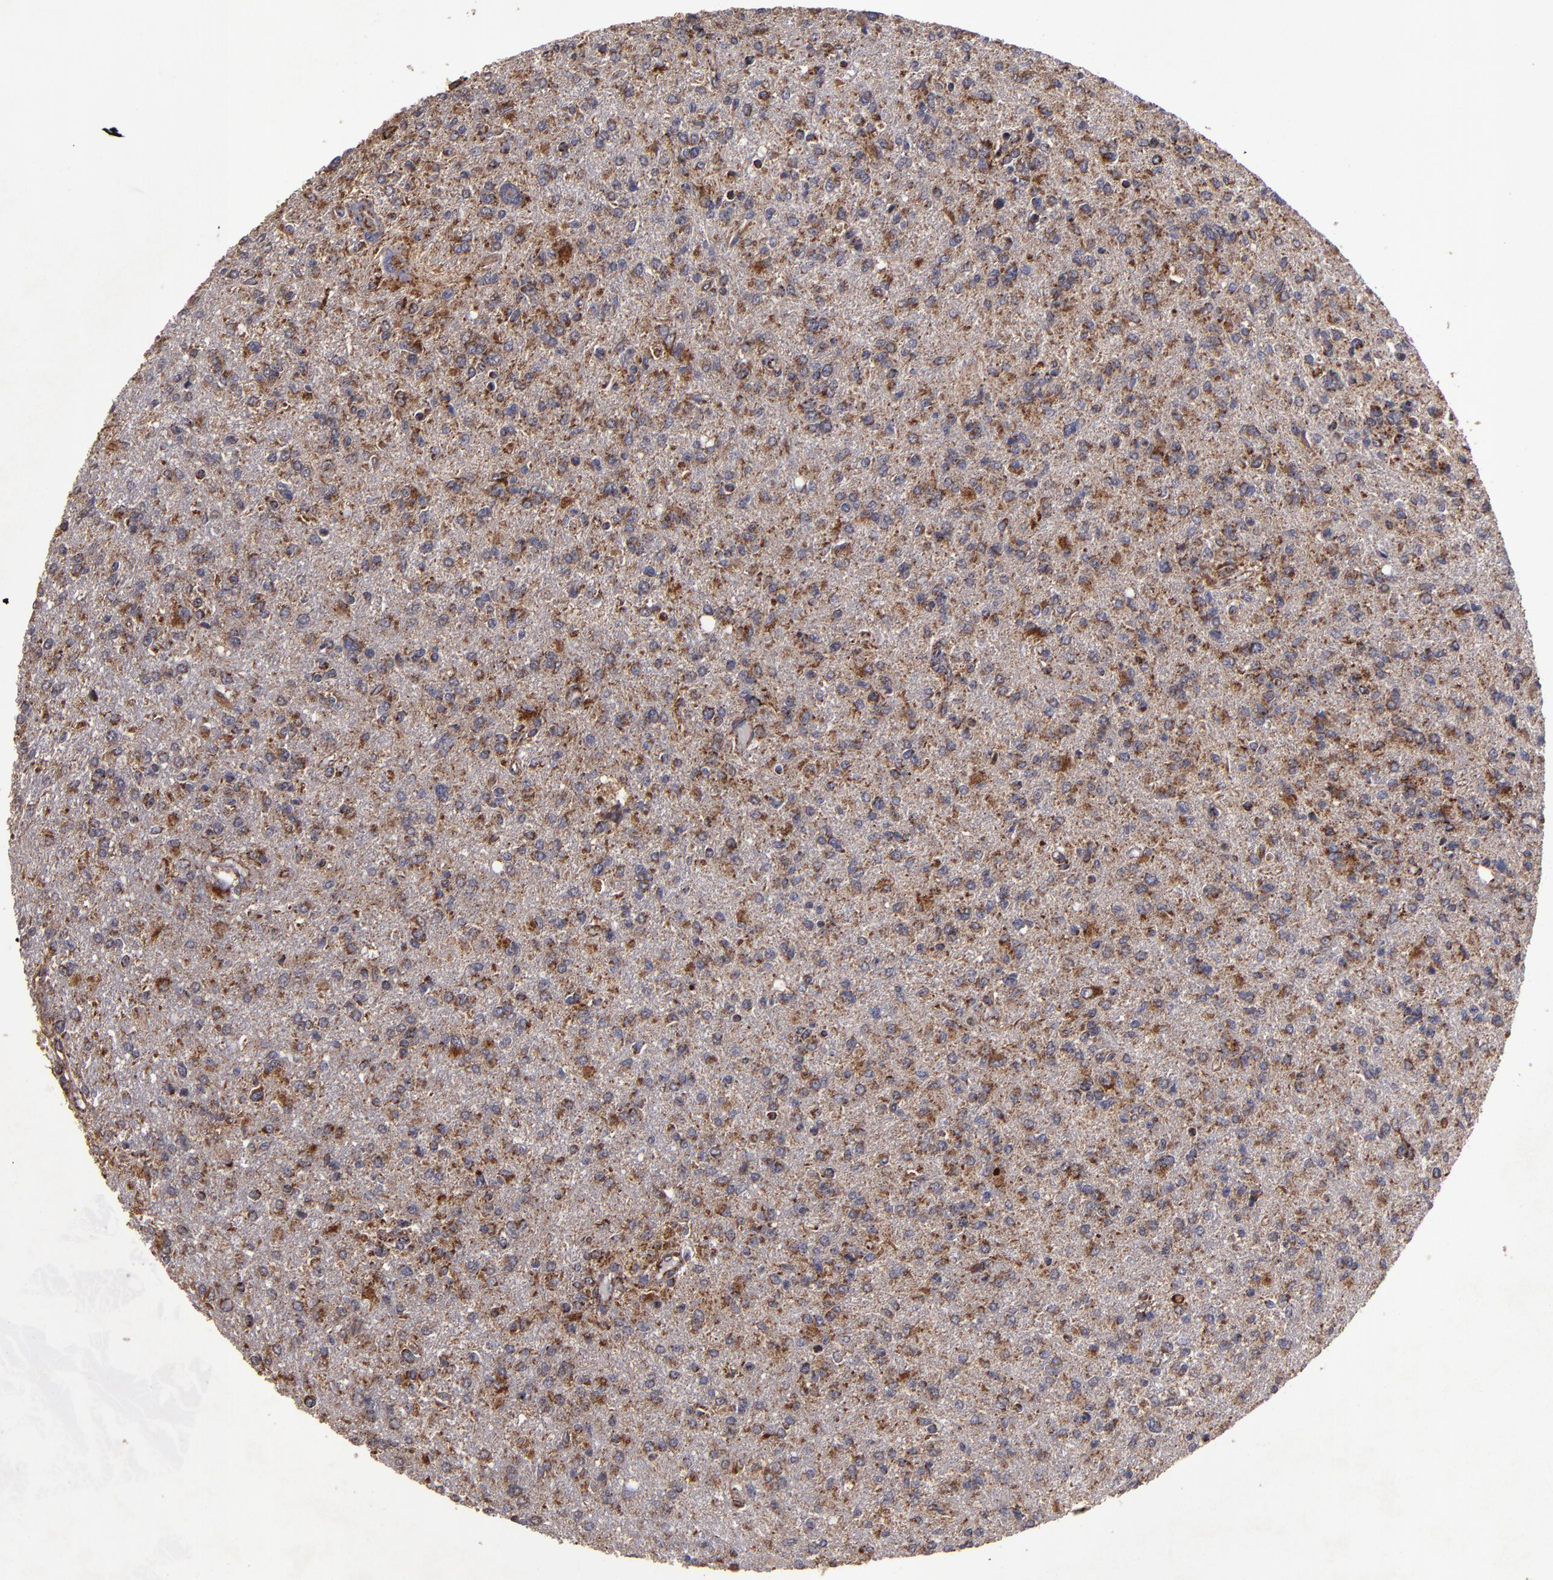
{"staining": {"intensity": "moderate", "quantity": ">75%", "location": "cytoplasmic/membranous"}, "tissue": "glioma", "cell_type": "Tumor cells", "image_type": "cancer", "snomed": [{"axis": "morphology", "description": "Glioma, malignant, High grade"}, {"axis": "topography", "description": "Cerebral cortex"}], "caption": "Malignant high-grade glioma stained with a brown dye reveals moderate cytoplasmic/membranous positive staining in approximately >75% of tumor cells.", "gene": "TIMM9", "patient": {"sex": "male", "age": 76}}